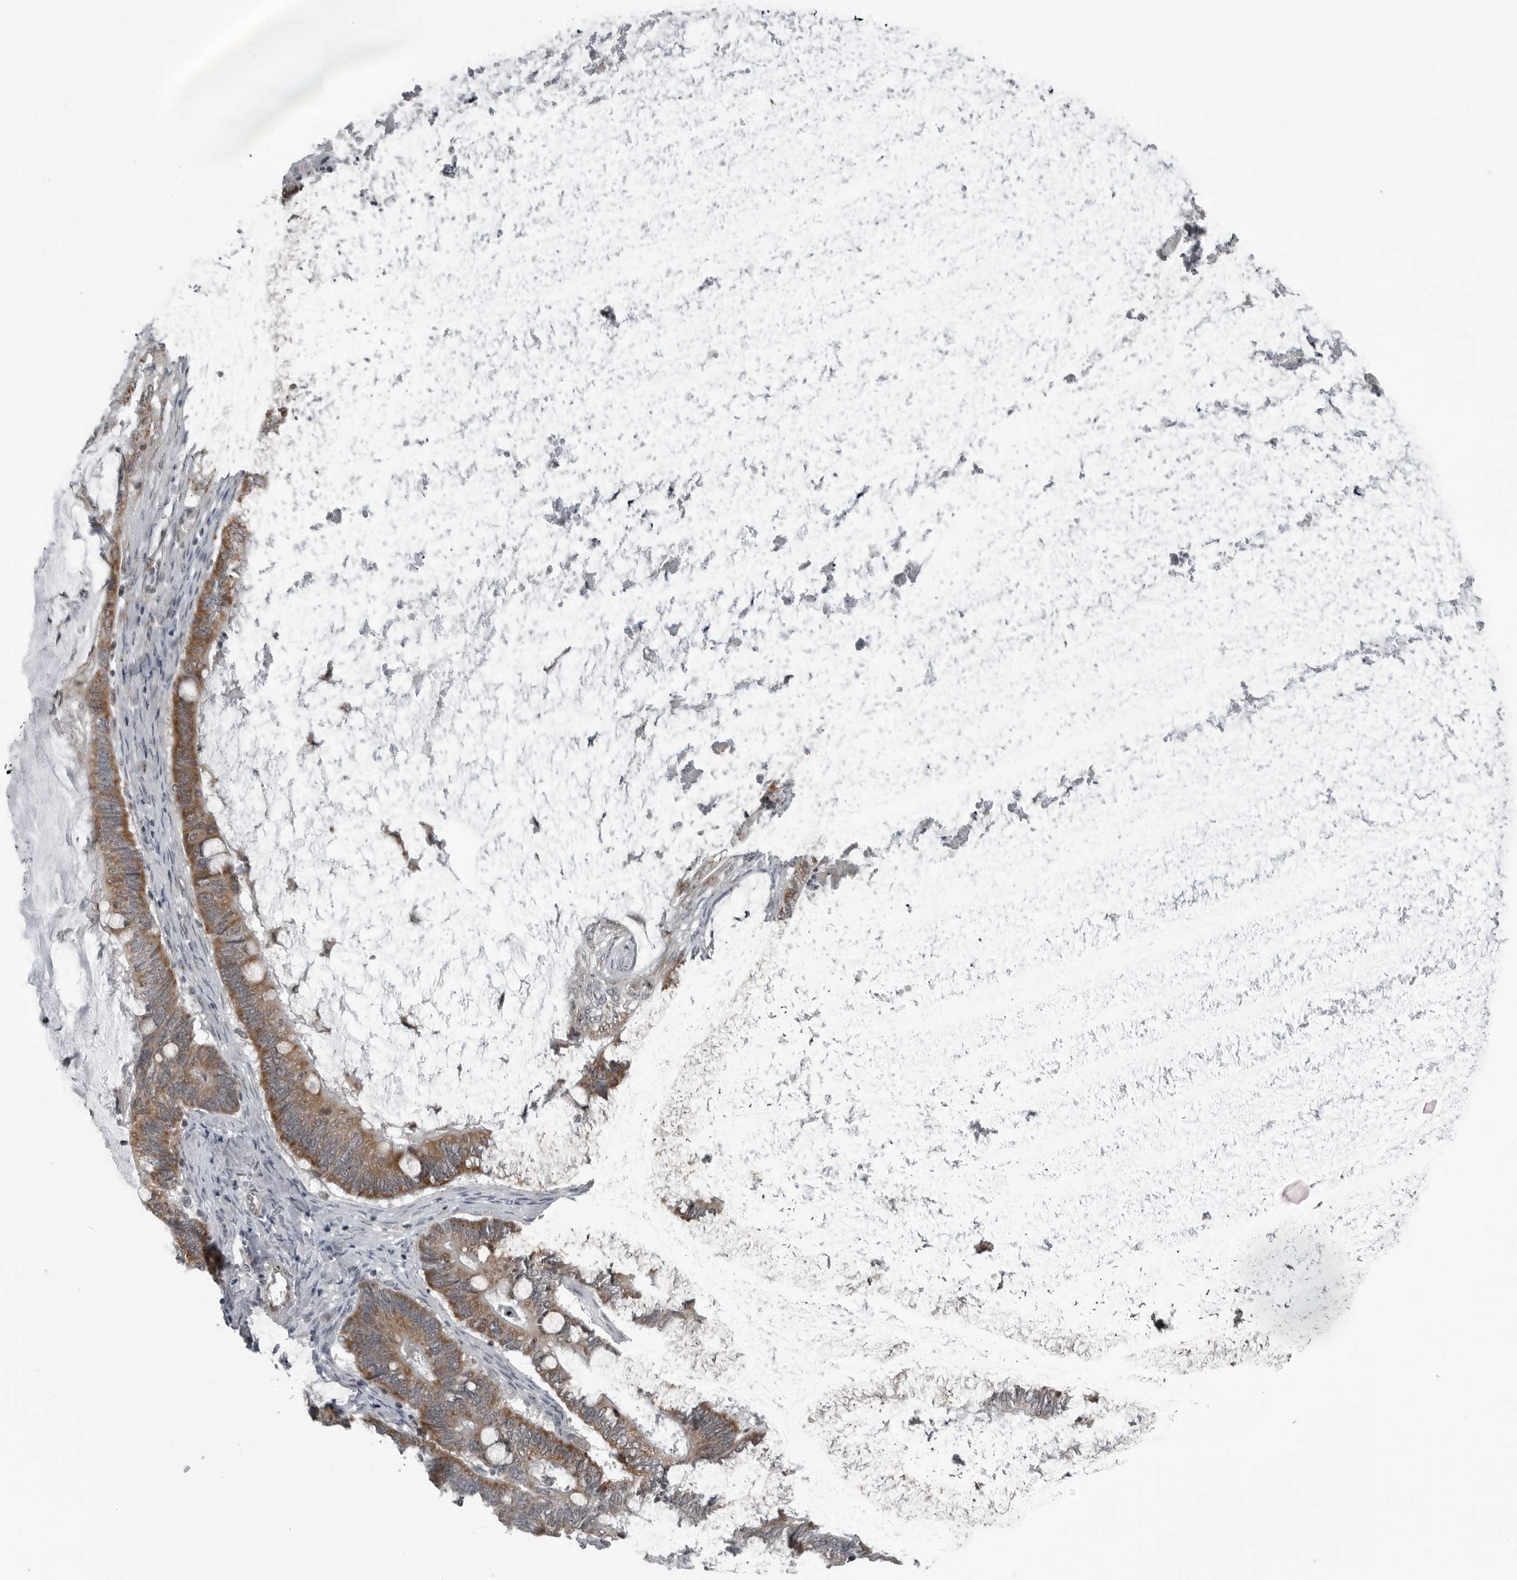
{"staining": {"intensity": "moderate", "quantity": ">75%", "location": "cytoplasmic/membranous"}, "tissue": "ovarian cancer", "cell_type": "Tumor cells", "image_type": "cancer", "snomed": [{"axis": "morphology", "description": "Cystadenocarcinoma, mucinous, NOS"}, {"axis": "topography", "description": "Ovary"}], "caption": "IHC of human ovarian mucinous cystadenocarcinoma demonstrates medium levels of moderate cytoplasmic/membranous expression in about >75% of tumor cells.", "gene": "RTCA", "patient": {"sex": "female", "age": 61}}